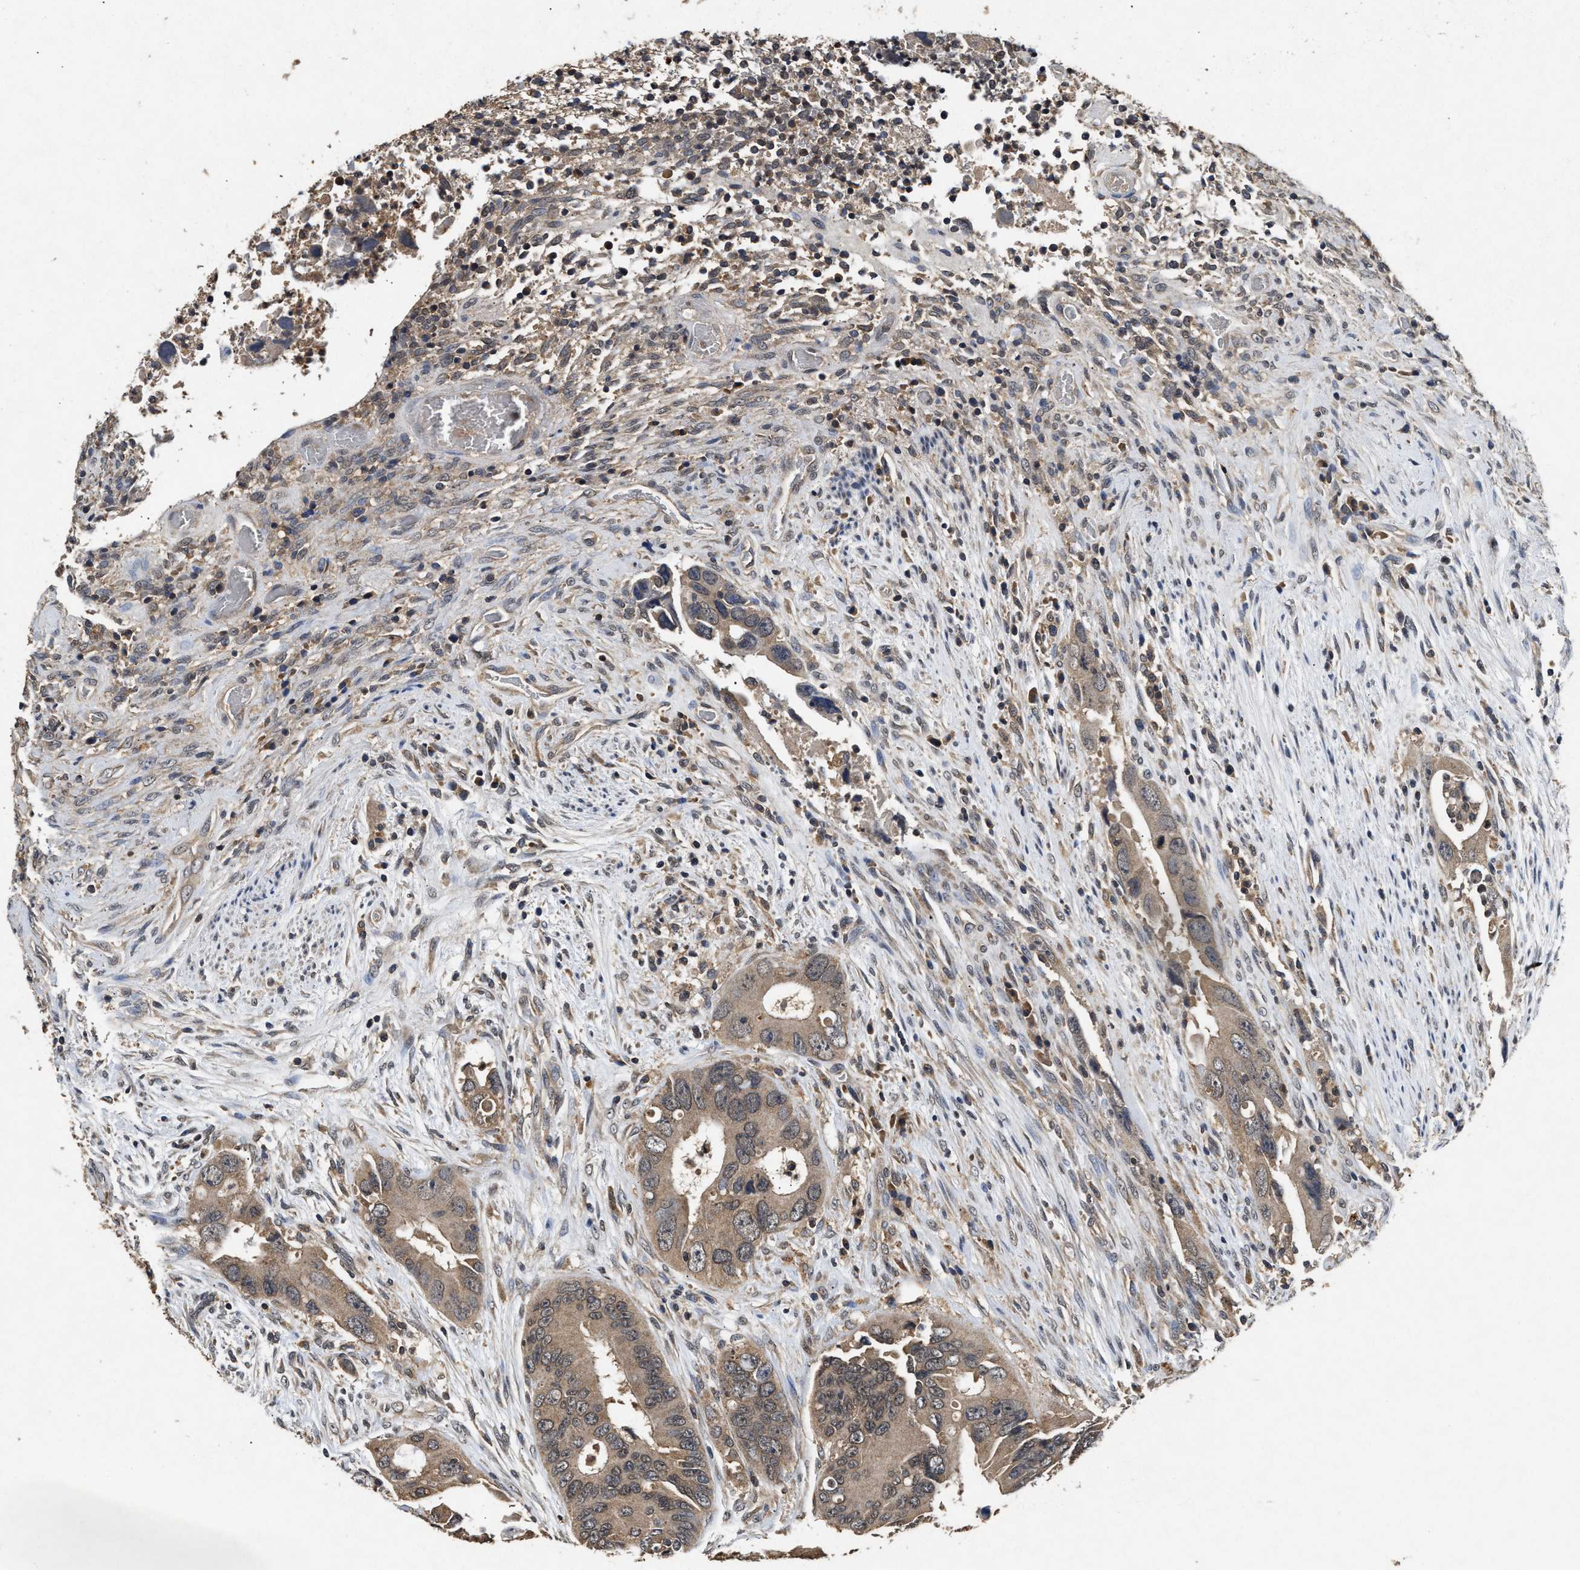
{"staining": {"intensity": "weak", "quantity": ">75%", "location": "cytoplasmic/membranous"}, "tissue": "colorectal cancer", "cell_type": "Tumor cells", "image_type": "cancer", "snomed": [{"axis": "morphology", "description": "Adenocarcinoma, NOS"}, {"axis": "topography", "description": "Rectum"}], "caption": "Protein expression analysis of colorectal adenocarcinoma exhibits weak cytoplasmic/membranous expression in about >75% of tumor cells.", "gene": "PDAP1", "patient": {"sex": "male", "age": 70}}